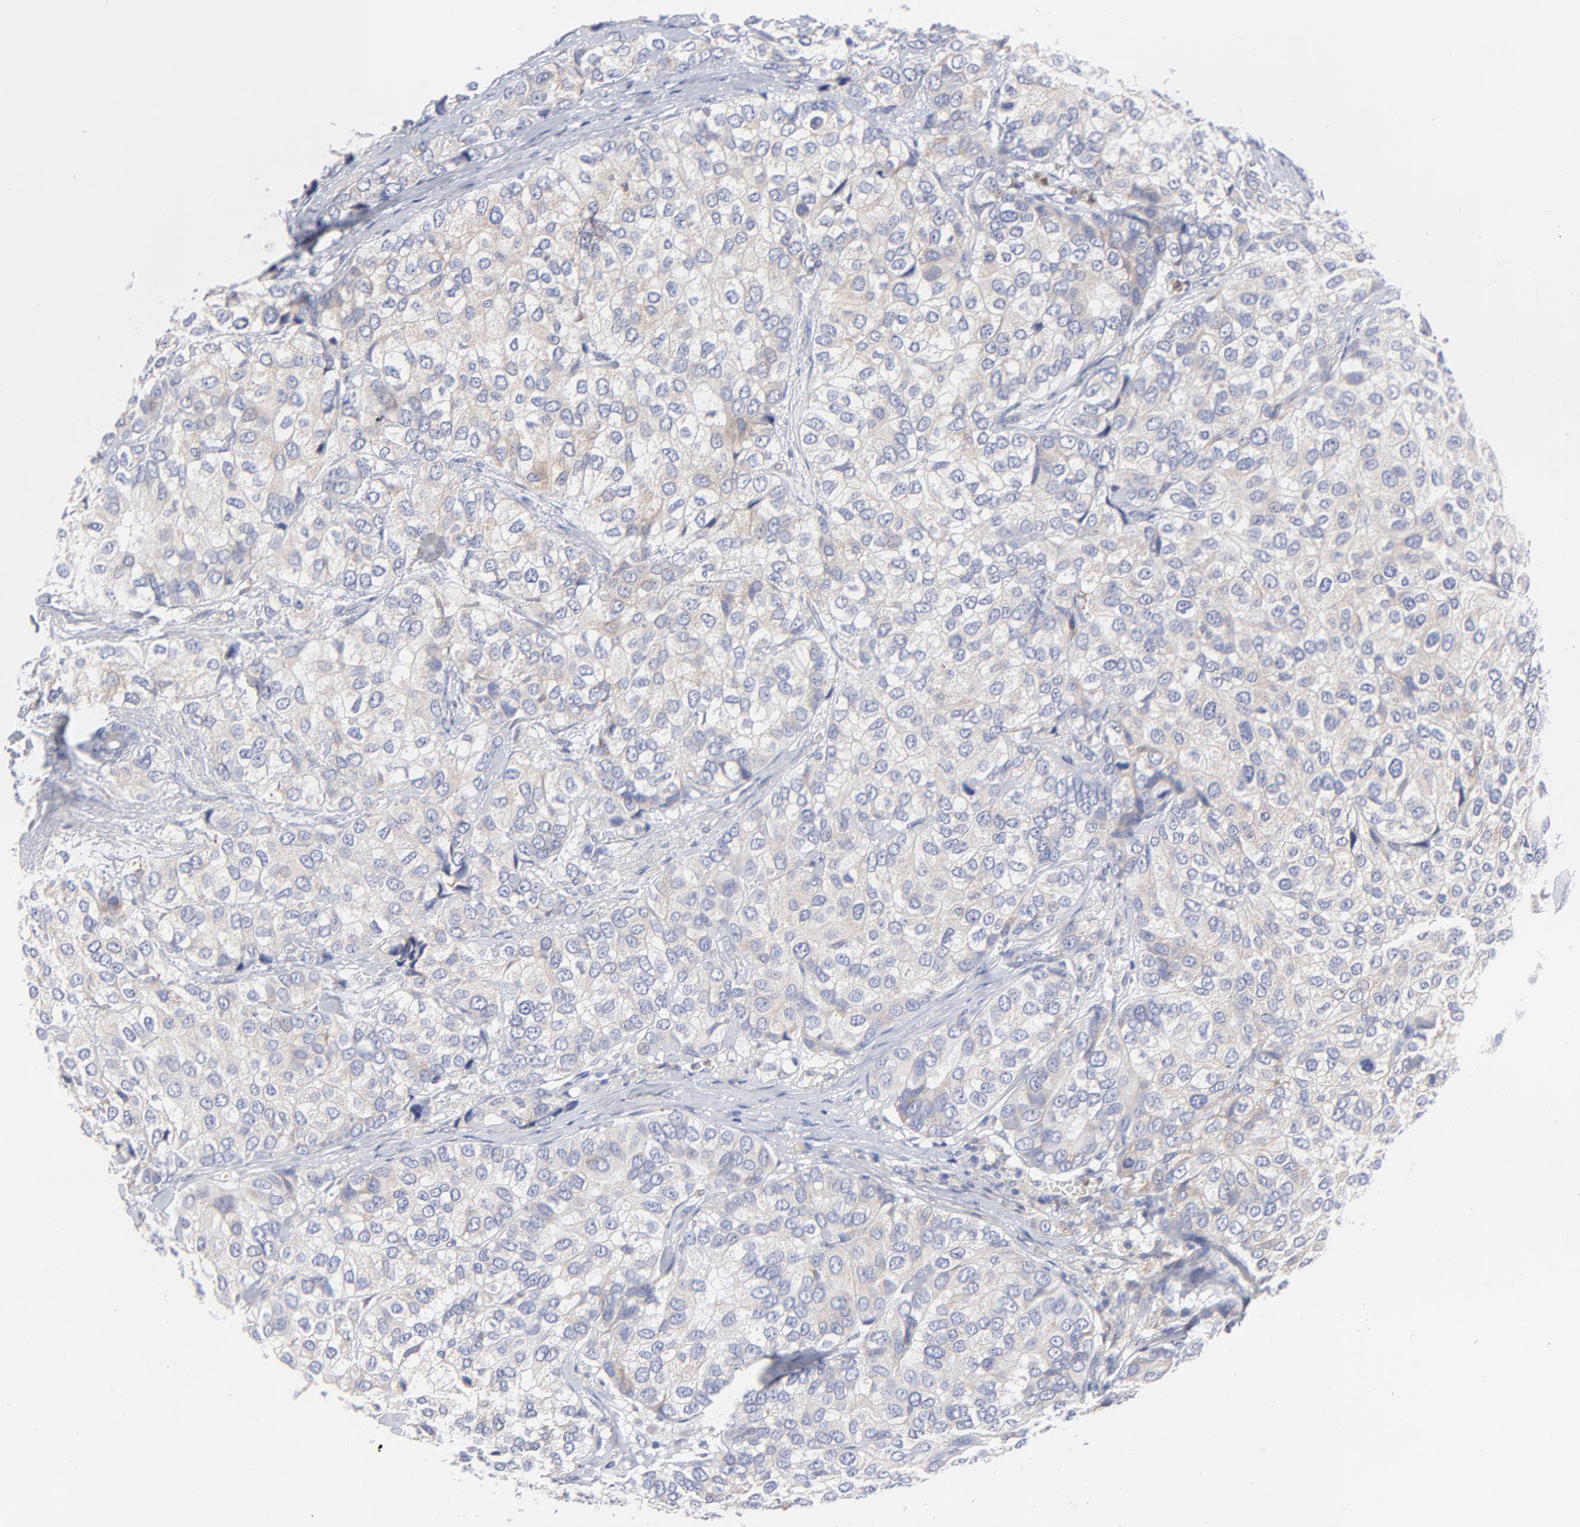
{"staining": {"intensity": "weak", "quantity": "25%-75%", "location": "cytoplasmic/membranous"}, "tissue": "breast cancer", "cell_type": "Tumor cells", "image_type": "cancer", "snomed": [{"axis": "morphology", "description": "Duct carcinoma"}, {"axis": "topography", "description": "Breast"}], "caption": "Immunohistochemistry (IHC) (DAB) staining of breast cancer (intraductal carcinoma) displays weak cytoplasmic/membranous protein positivity in about 25%-75% of tumor cells.", "gene": "MOSPD2", "patient": {"sex": "female", "age": 68}}